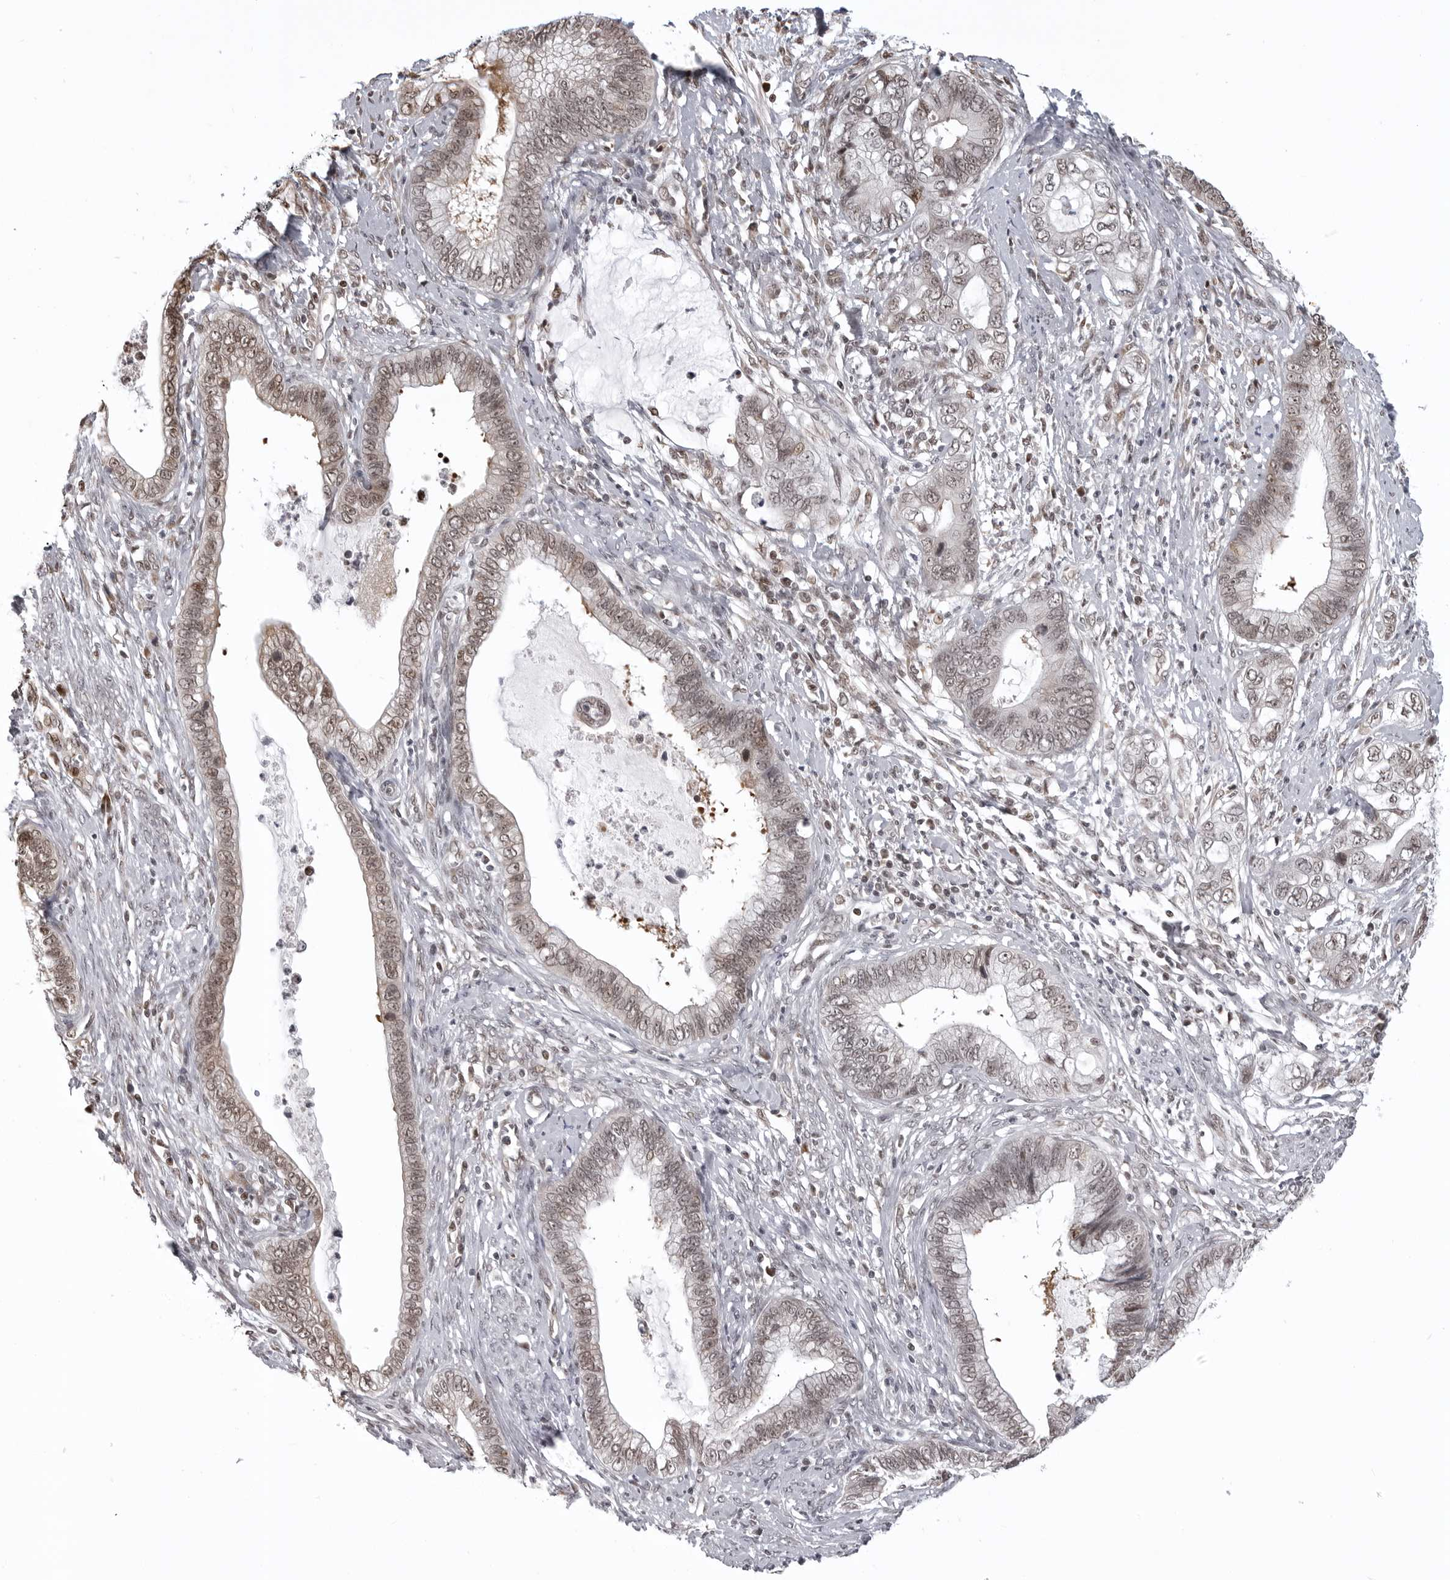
{"staining": {"intensity": "weak", "quantity": ">75%", "location": "cytoplasmic/membranous,nuclear"}, "tissue": "cervical cancer", "cell_type": "Tumor cells", "image_type": "cancer", "snomed": [{"axis": "morphology", "description": "Adenocarcinoma, NOS"}, {"axis": "topography", "description": "Cervix"}], "caption": "This micrograph displays immunohistochemistry (IHC) staining of human adenocarcinoma (cervical), with low weak cytoplasmic/membranous and nuclear expression in about >75% of tumor cells.", "gene": "PHF3", "patient": {"sex": "female", "age": 44}}